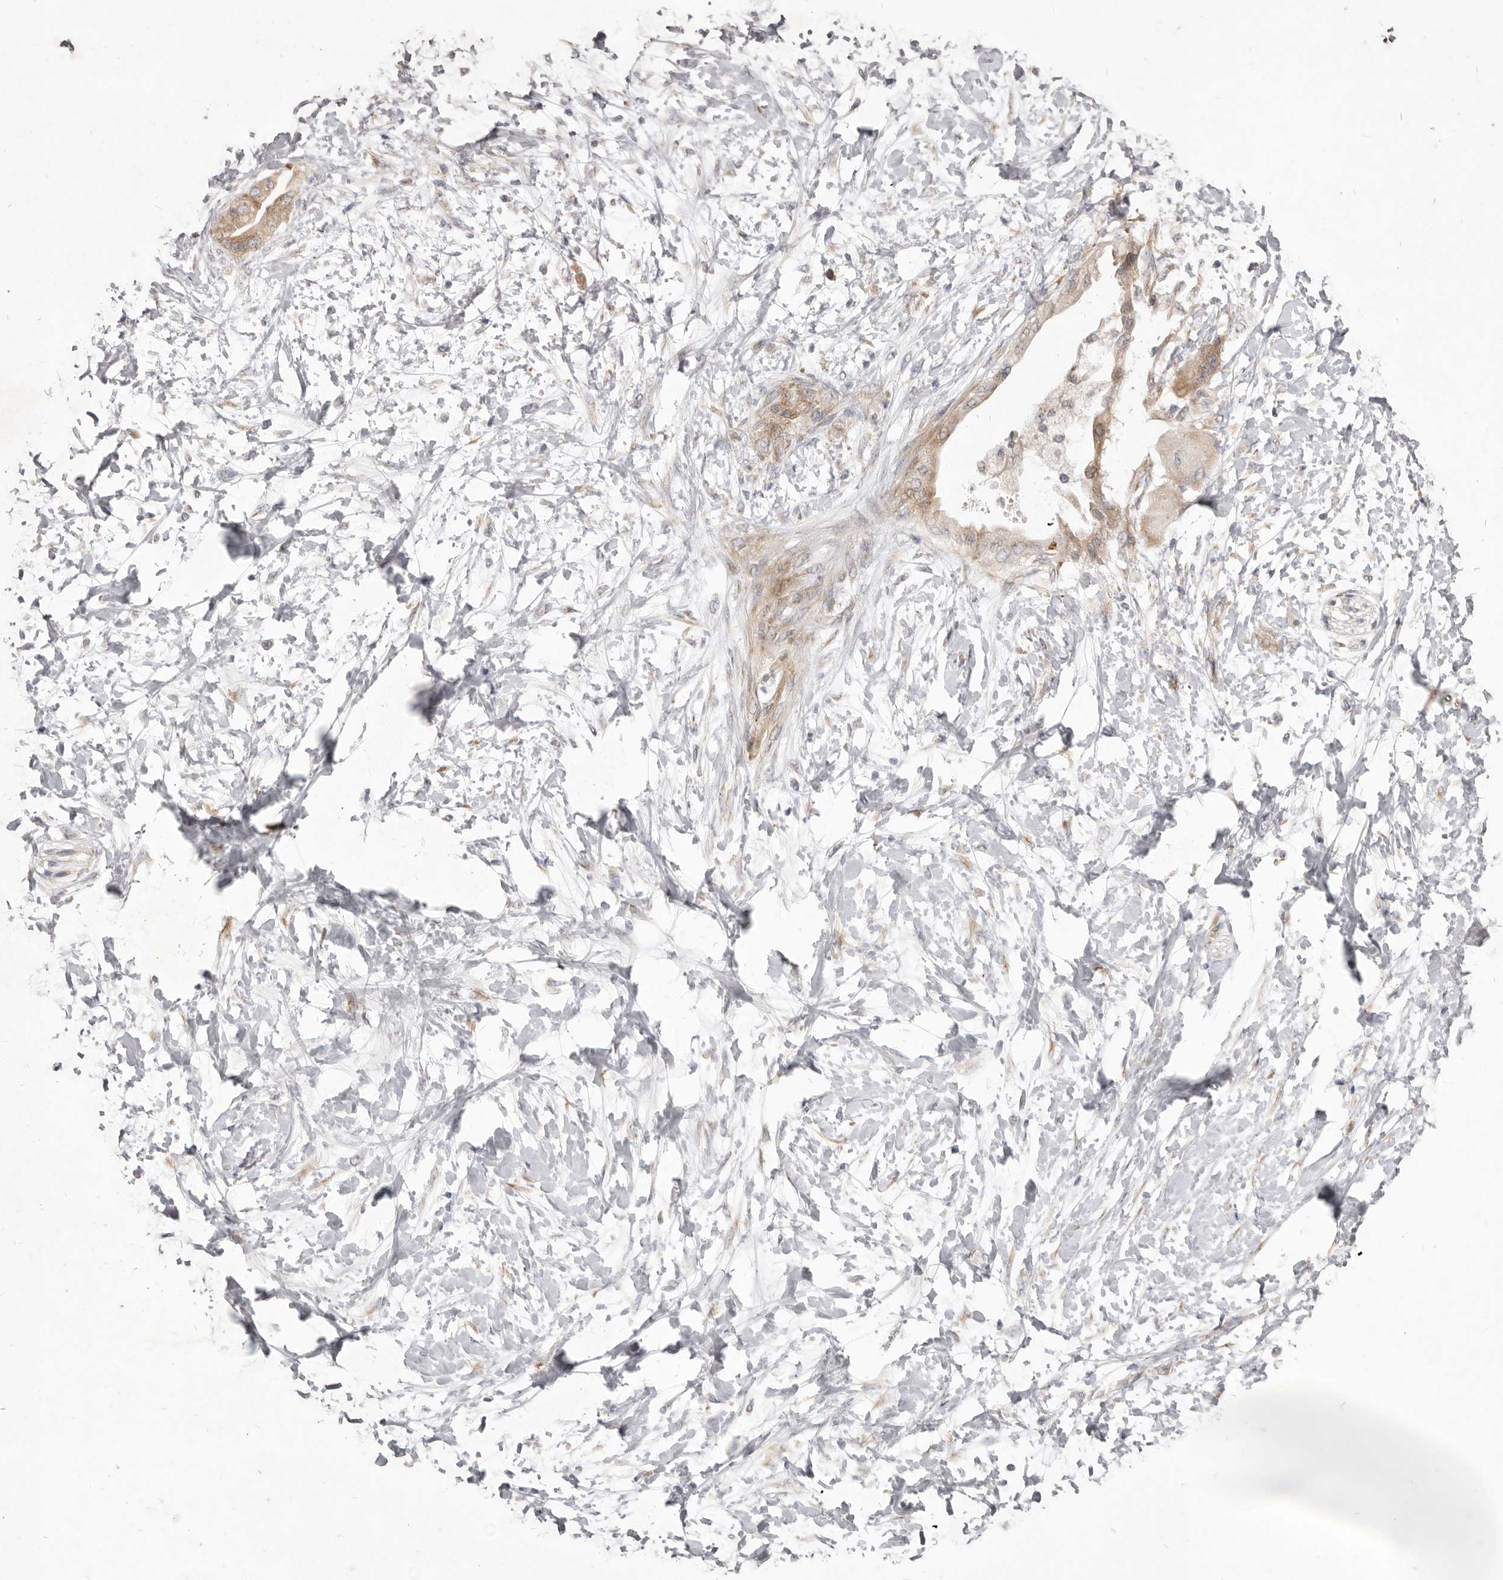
{"staining": {"intensity": "moderate", "quantity": ">75%", "location": "cytoplasmic/membranous"}, "tissue": "soft tissue", "cell_type": "Chondrocytes", "image_type": "normal", "snomed": [{"axis": "morphology", "description": "Normal tissue, NOS"}, {"axis": "morphology", "description": "Adenocarcinoma, NOS"}, {"axis": "topography", "description": "Duodenum"}, {"axis": "topography", "description": "Peripheral nerve tissue"}], "caption": "High-power microscopy captured an immunohistochemistry (IHC) image of benign soft tissue, revealing moderate cytoplasmic/membranous positivity in about >75% of chondrocytes. (DAB IHC, brown staining for protein, blue staining for nuclei).", "gene": "TBC1D8B", "patient": {"sex": "female", "age": 60}}